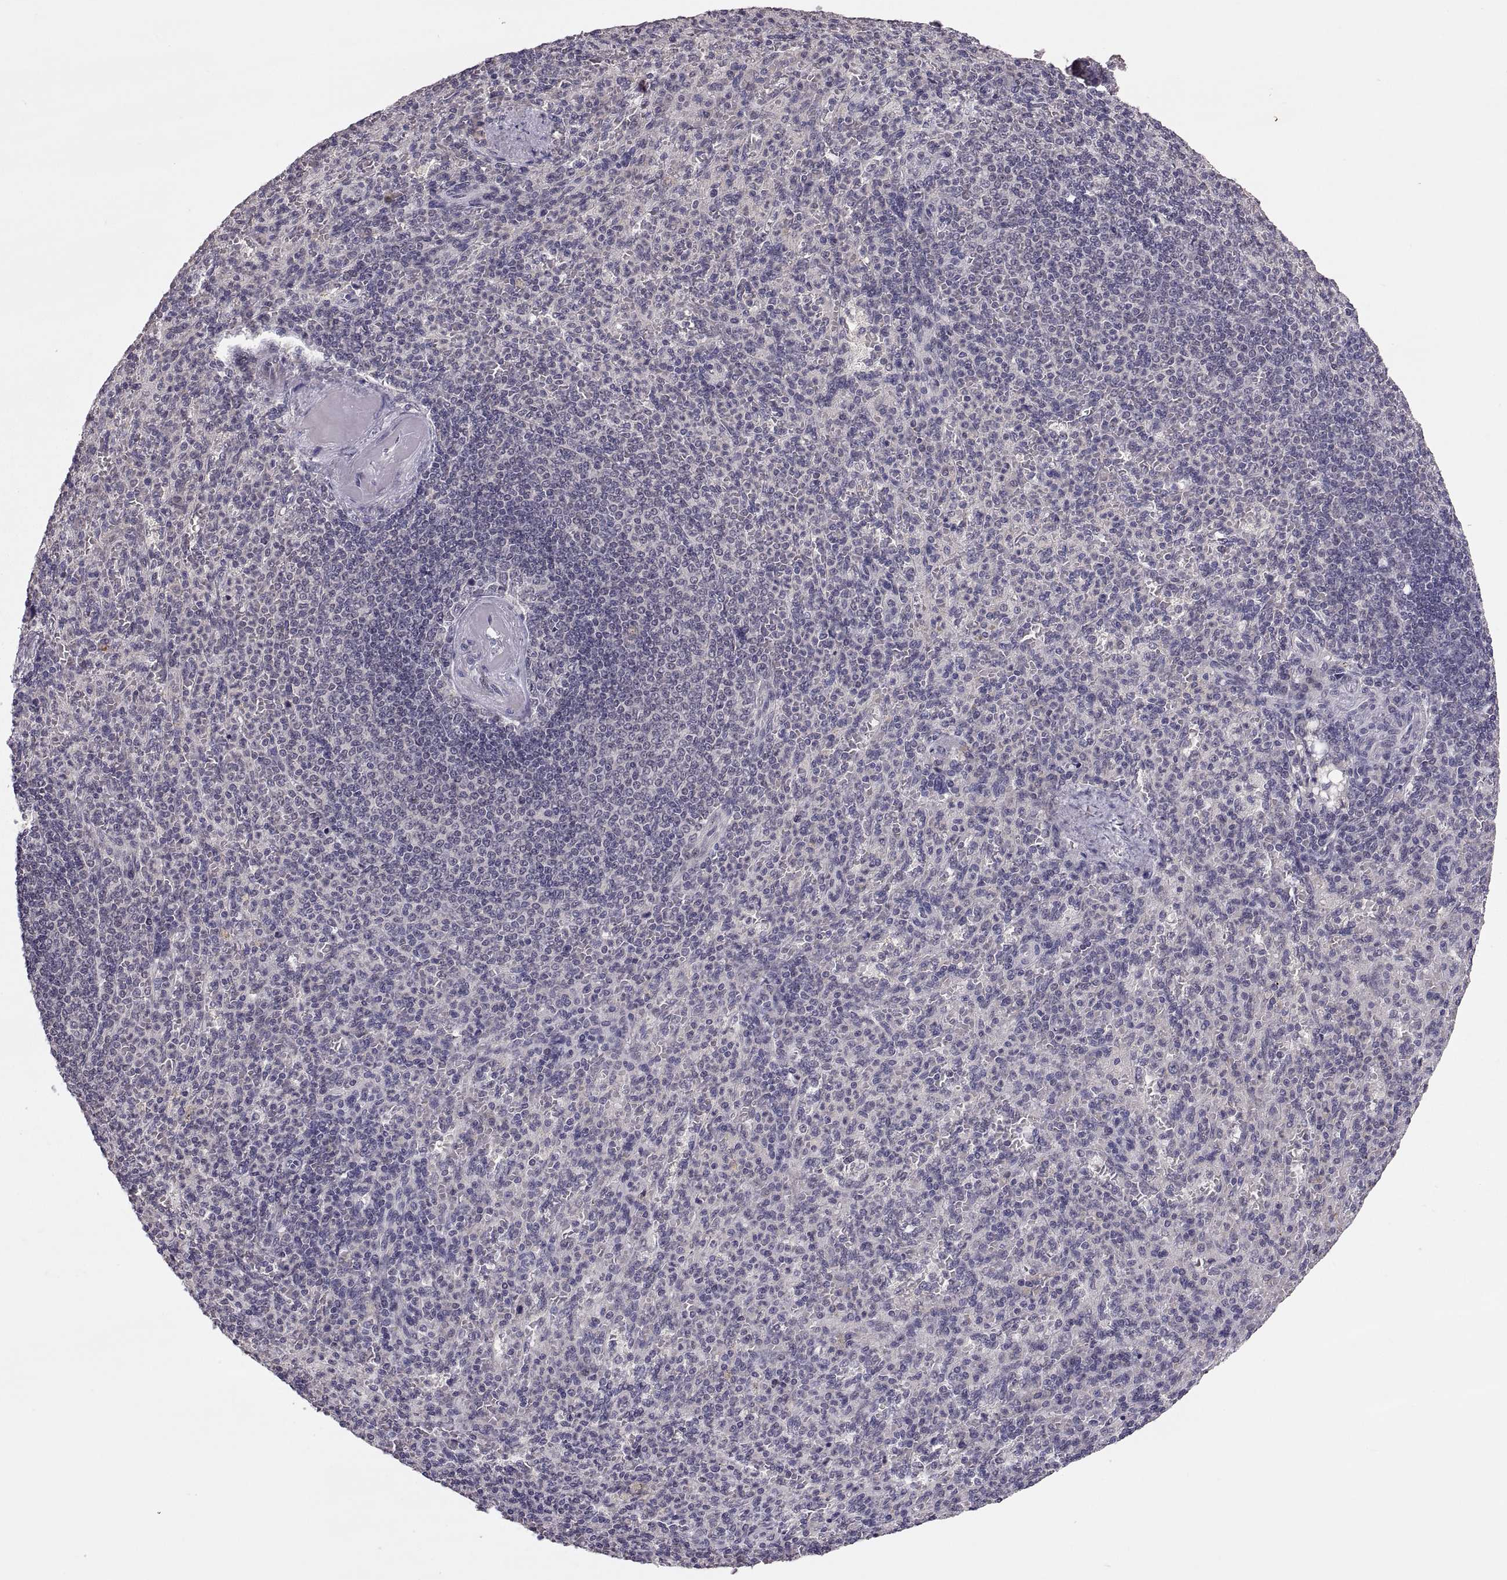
{"staining": {"intensity": "negative", "quantity": "none", "location": "none"}, "tissue": "spleen", "cell_type": "Cells in red pulp", "image_type": "normal", "snomed": [{"axis": "morphology", "description": "Normal tissue, NOS"}, {"axis": "topography", "description": "Spleen"}], "caption": "IHC image of unremarkable spleen: human spleen stained with DAB displays no significant protein expression in cells in red pulp.", "gene": "PAX2", "patient": {"sex": "female", "age": 74}}